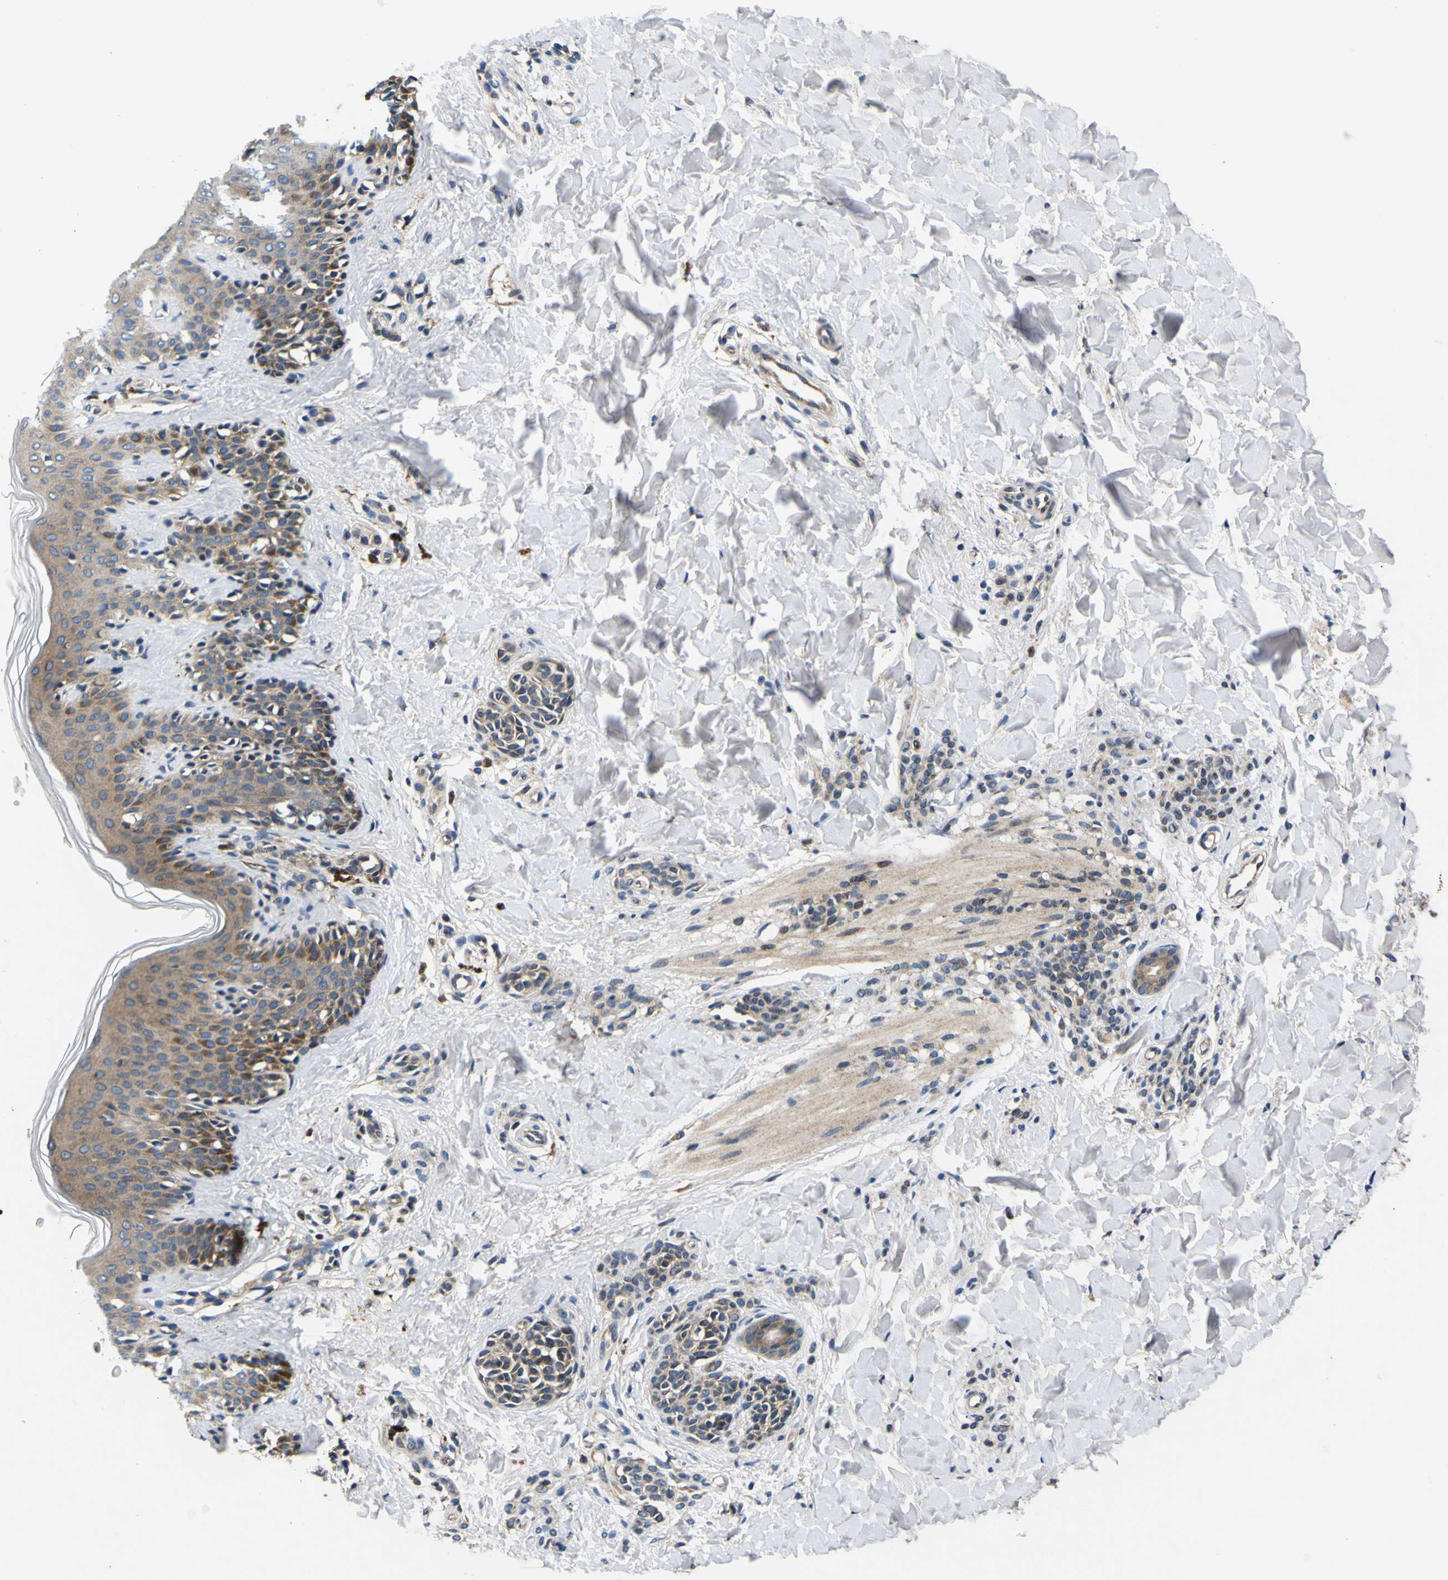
{"staining": {"intensity": "negative", "quantity": "none", "location": "none"}, "tissue": "skin", "cell_type": "Fibroblasts", "image_type": "normal", "snomed": [{"axis": "morphology", "description": "Normal tissue, NOS"}, {"axis": "topography", "description": "Skin"}], "caption": "IHC image of unremarkable skin: skin stained with DAB (3,3'-diaminobenzidine) displays no significant protein staining in fibroblasts. The staining is performed using DAB brown chromogen with nuclei counter-stained in using hematoxylin.", "gene": "EPHB4", "patient": {"sex": "male", "age": 16}}